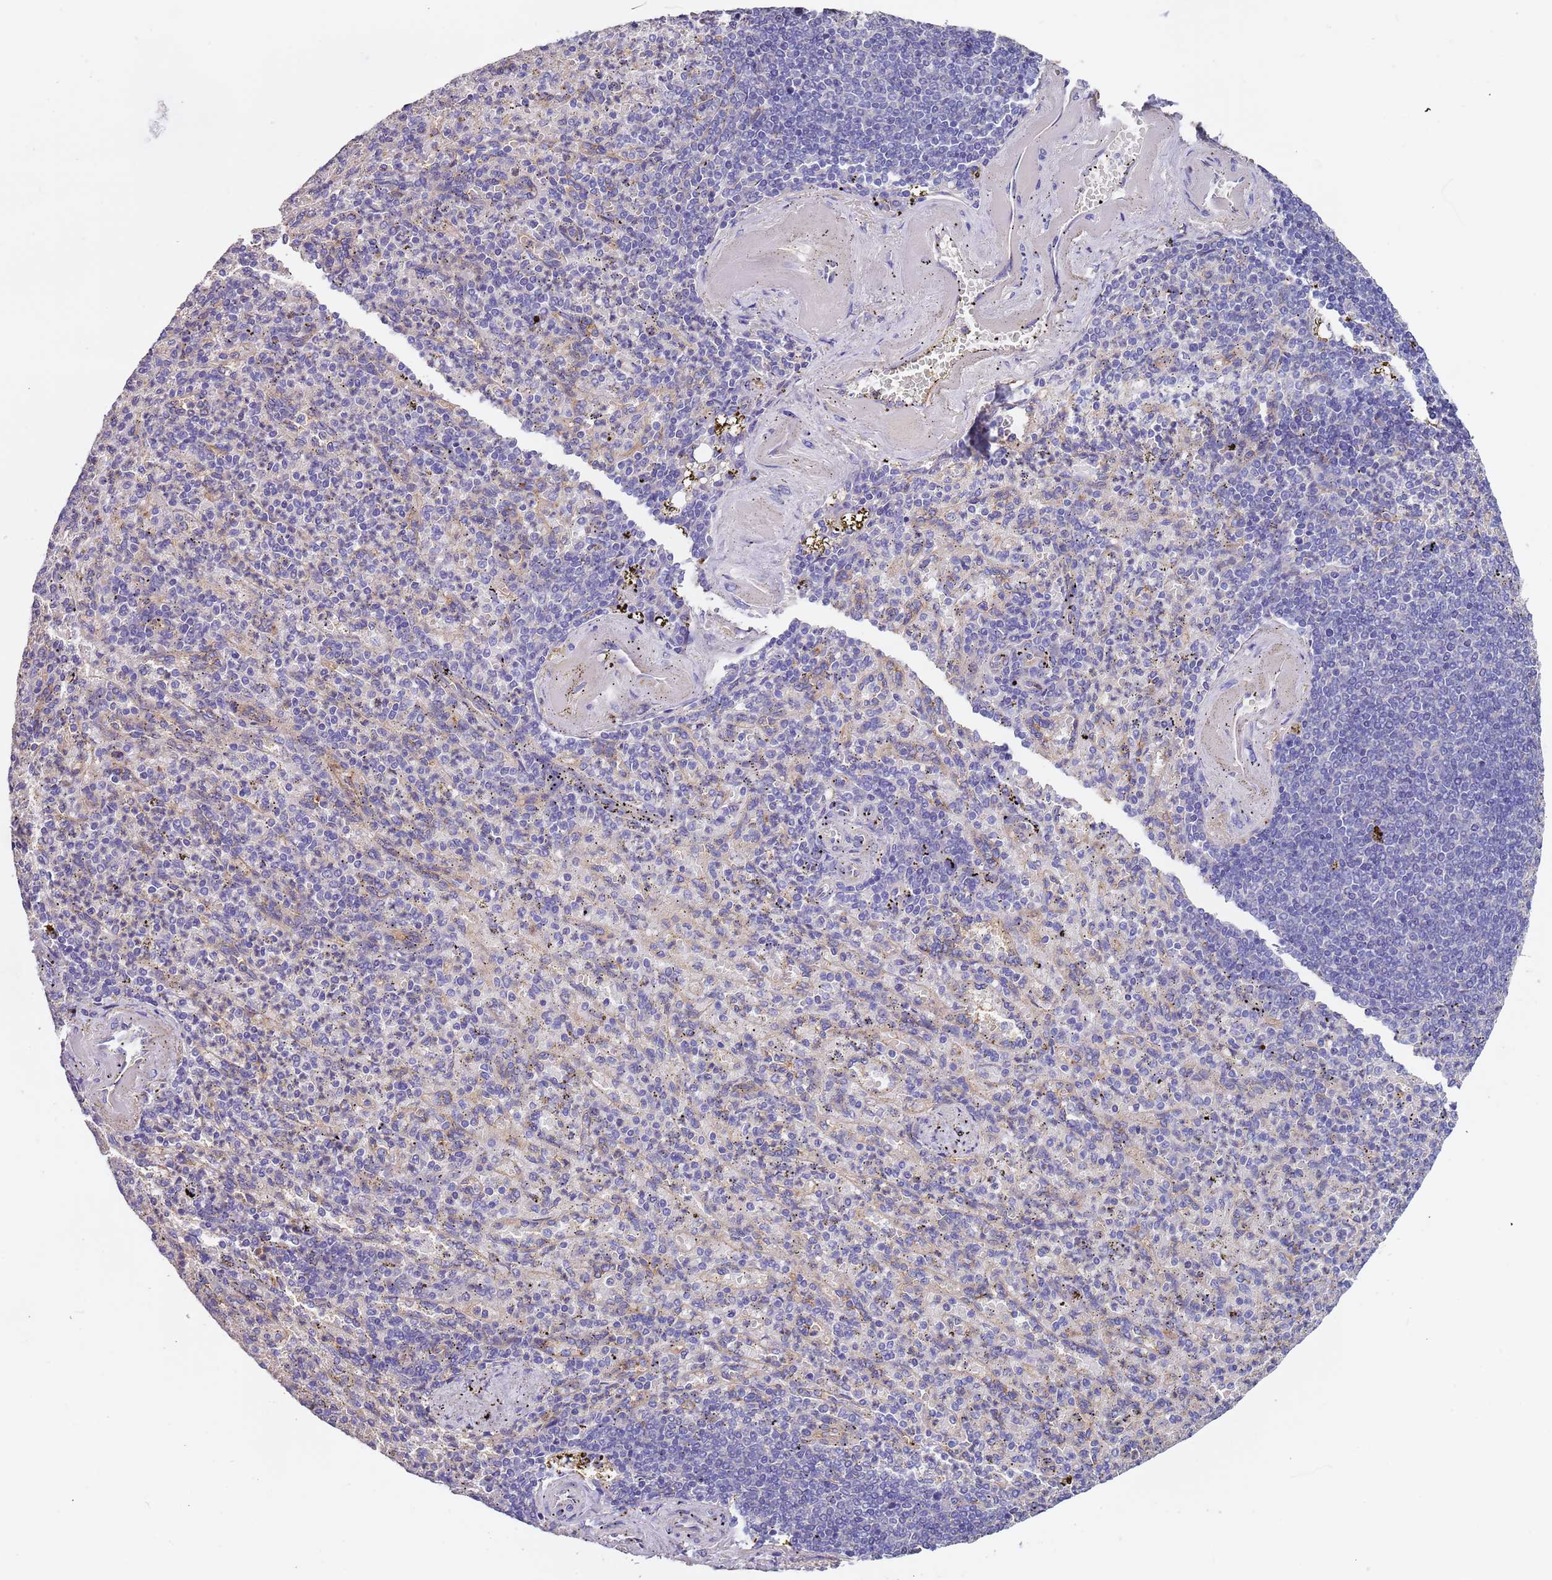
{"staining": {"intensity": "negative", "quantity": "none", "location": "none"}, "tissue": "spleen", "cell_type": "Cells in red pulp", "image_type": "normal", "snomed": [{"axis": "morphology", "description": "Normal tissue, NOS"}, {"axis": "topography", "description": "Spleen"}], "caption": "DAB (3,3'-diaminobenzidine) immunohistochemical staining of benign spleen shows no significant staining in cells in red pulp. The staining is performed using DAB brown chromogen with nuclei counter-stained in using hematoxylin.", "gene": "LAMB4", "patient": {"sex": "female", "age": 74}}